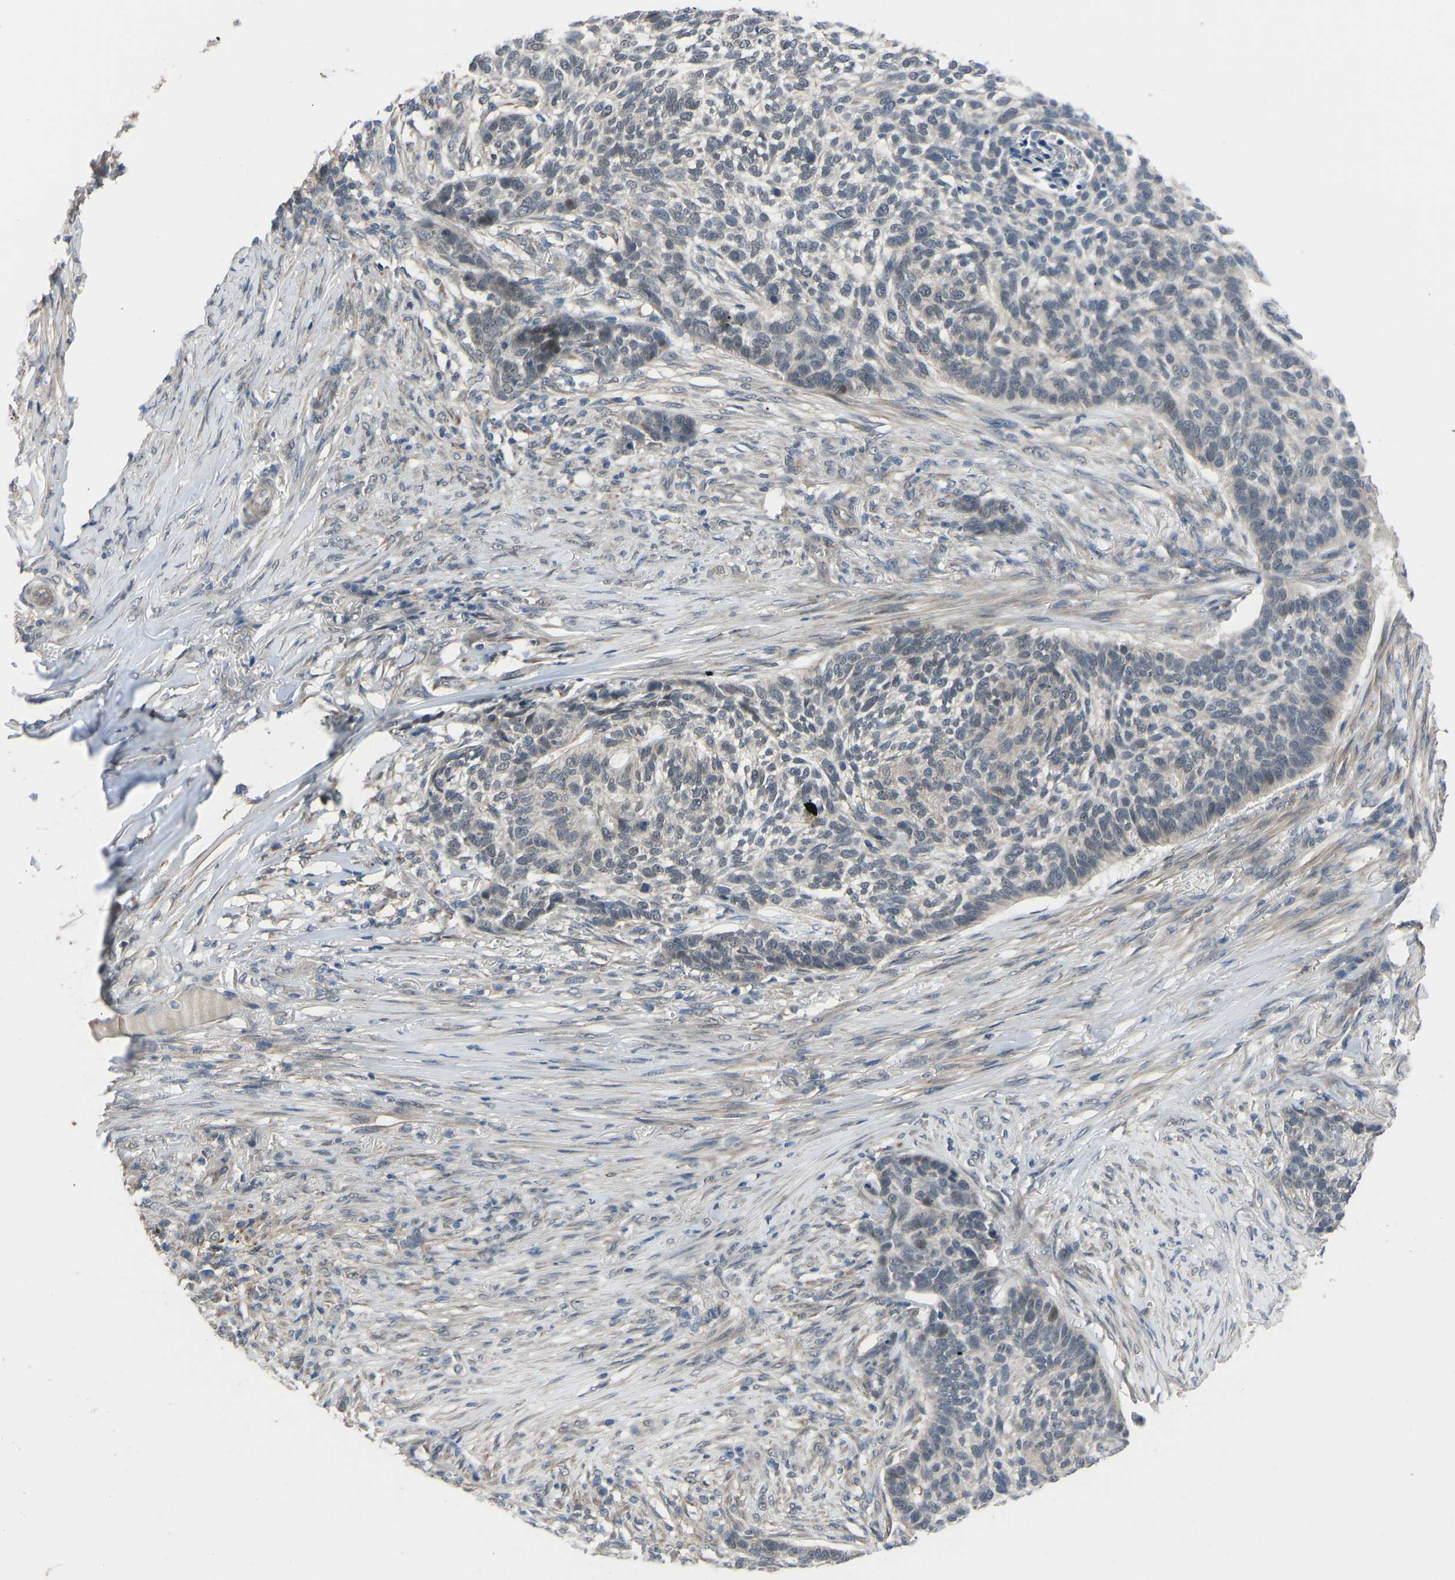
{"staining": {"intensity": "negative", "quantity": "none", "location": "none"}, "tissue": "skin cancer", "cell_type": "Tumor cells", "image_type": "cancer", "snomed": [{"axis": "morphology", "description": "Basal cell carcinoma"}, {"axis": "topography", "description": "Skin"}], "caption": "IHC image of neoplastic tissue: skin cancer stained with DAB (3,3'-diaminobenzidine) demonstrates no significant protein staining in tumor cells.", "gene": "CDK2AP1", "patient": {"sex": "male", "age": 85}}